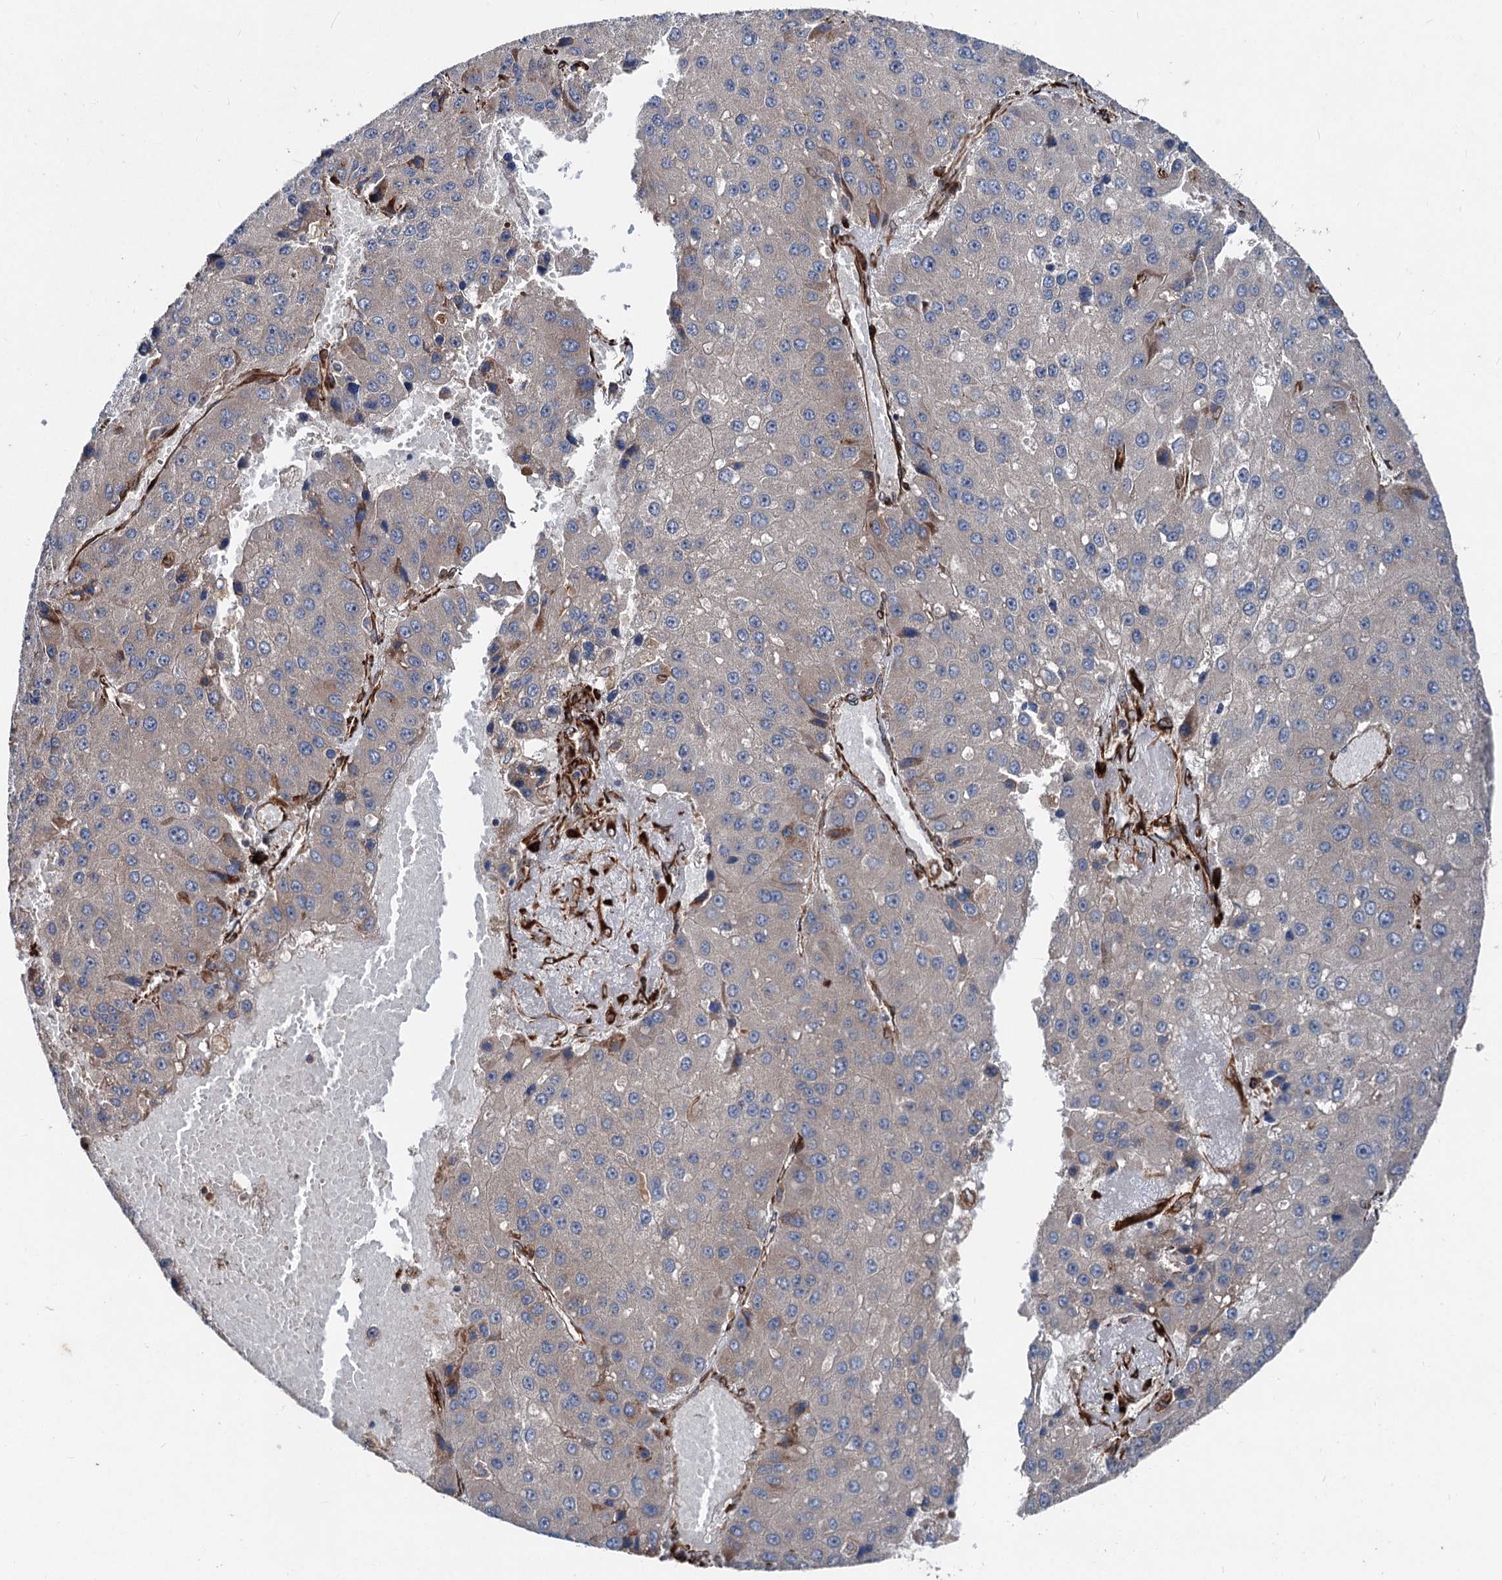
{"staining": {"intensity": "moderate", "quantity": "<25%", "location": "cytoplasmic/membranous"}, "tissue": "liver cancer", "cell_type": "Tumor cells", "image_type": "cancer", "snomed": [{"axis": "morphology", "description": "Carcinoma, Hepatocellular, NOS"}, {"axis": "topography", "description": "Liver"}], "caption": "Protein analysis of liver cancer (hepatocellular carcinoma) tissue demonstrates moderate cytoplasmic/membranous positivity in approximately <25% of tumor cells.", "gene": "DDIAS", "patient": {"sex": "female", "age": 73}}